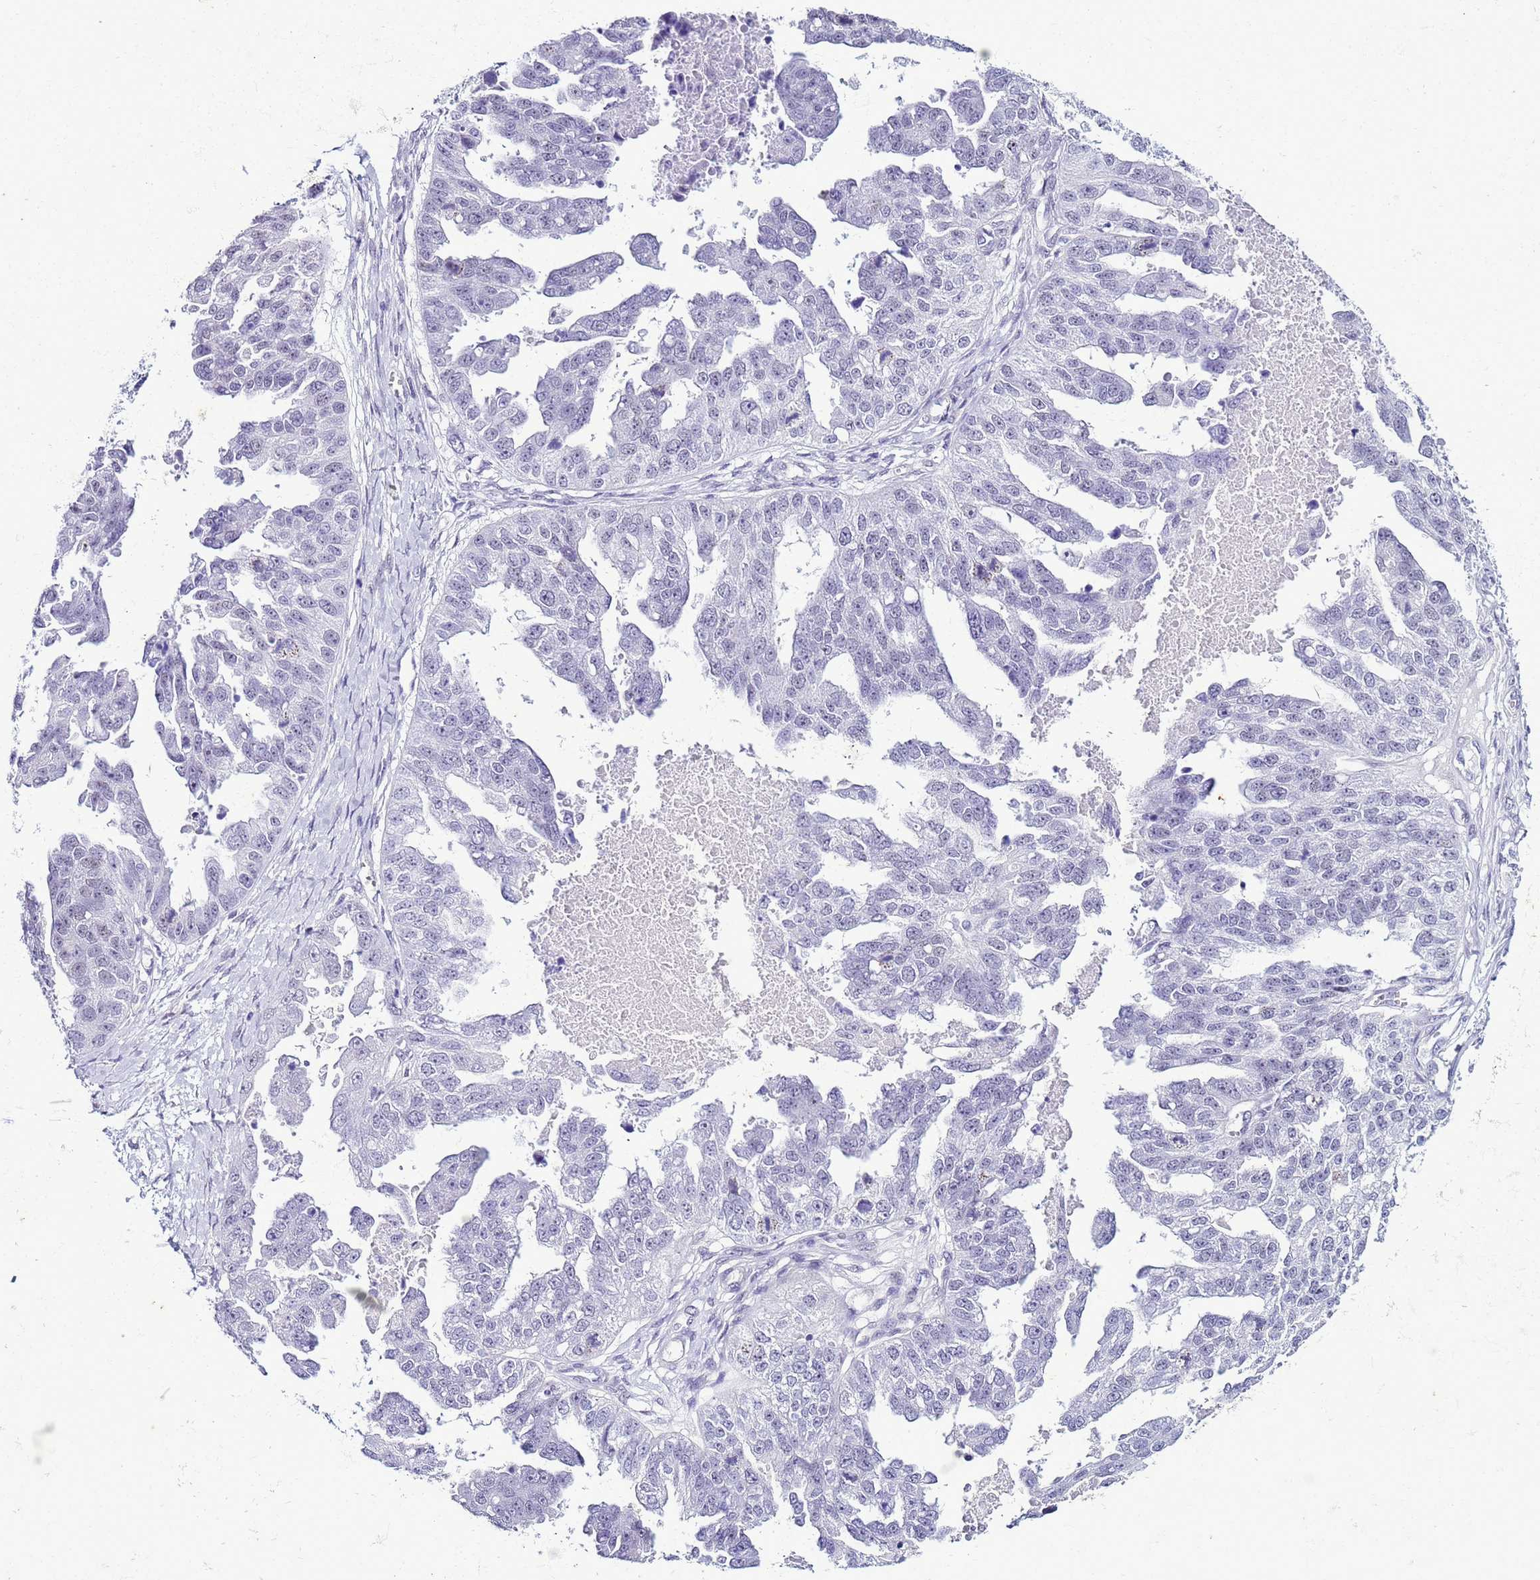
{"staining": {"intensity": "negative", "quantity": "none", "location": "none"}, "tissue": "ovarian cancer", "cell_type": "Tumor cells", "image_type": "cancer", "snomed": [{"axis": "morphology", "description": "Cystadenocarcinoma, serous, NOS"}, {"axis": "topography", "description": "Ovary"}], "caption": "Immunohistochemistry (IHC) of ovarian cancer reveals no expression in tumor cells.", "gene": "LRRC10B", "patient": {"sex": "female", "age": 58}}